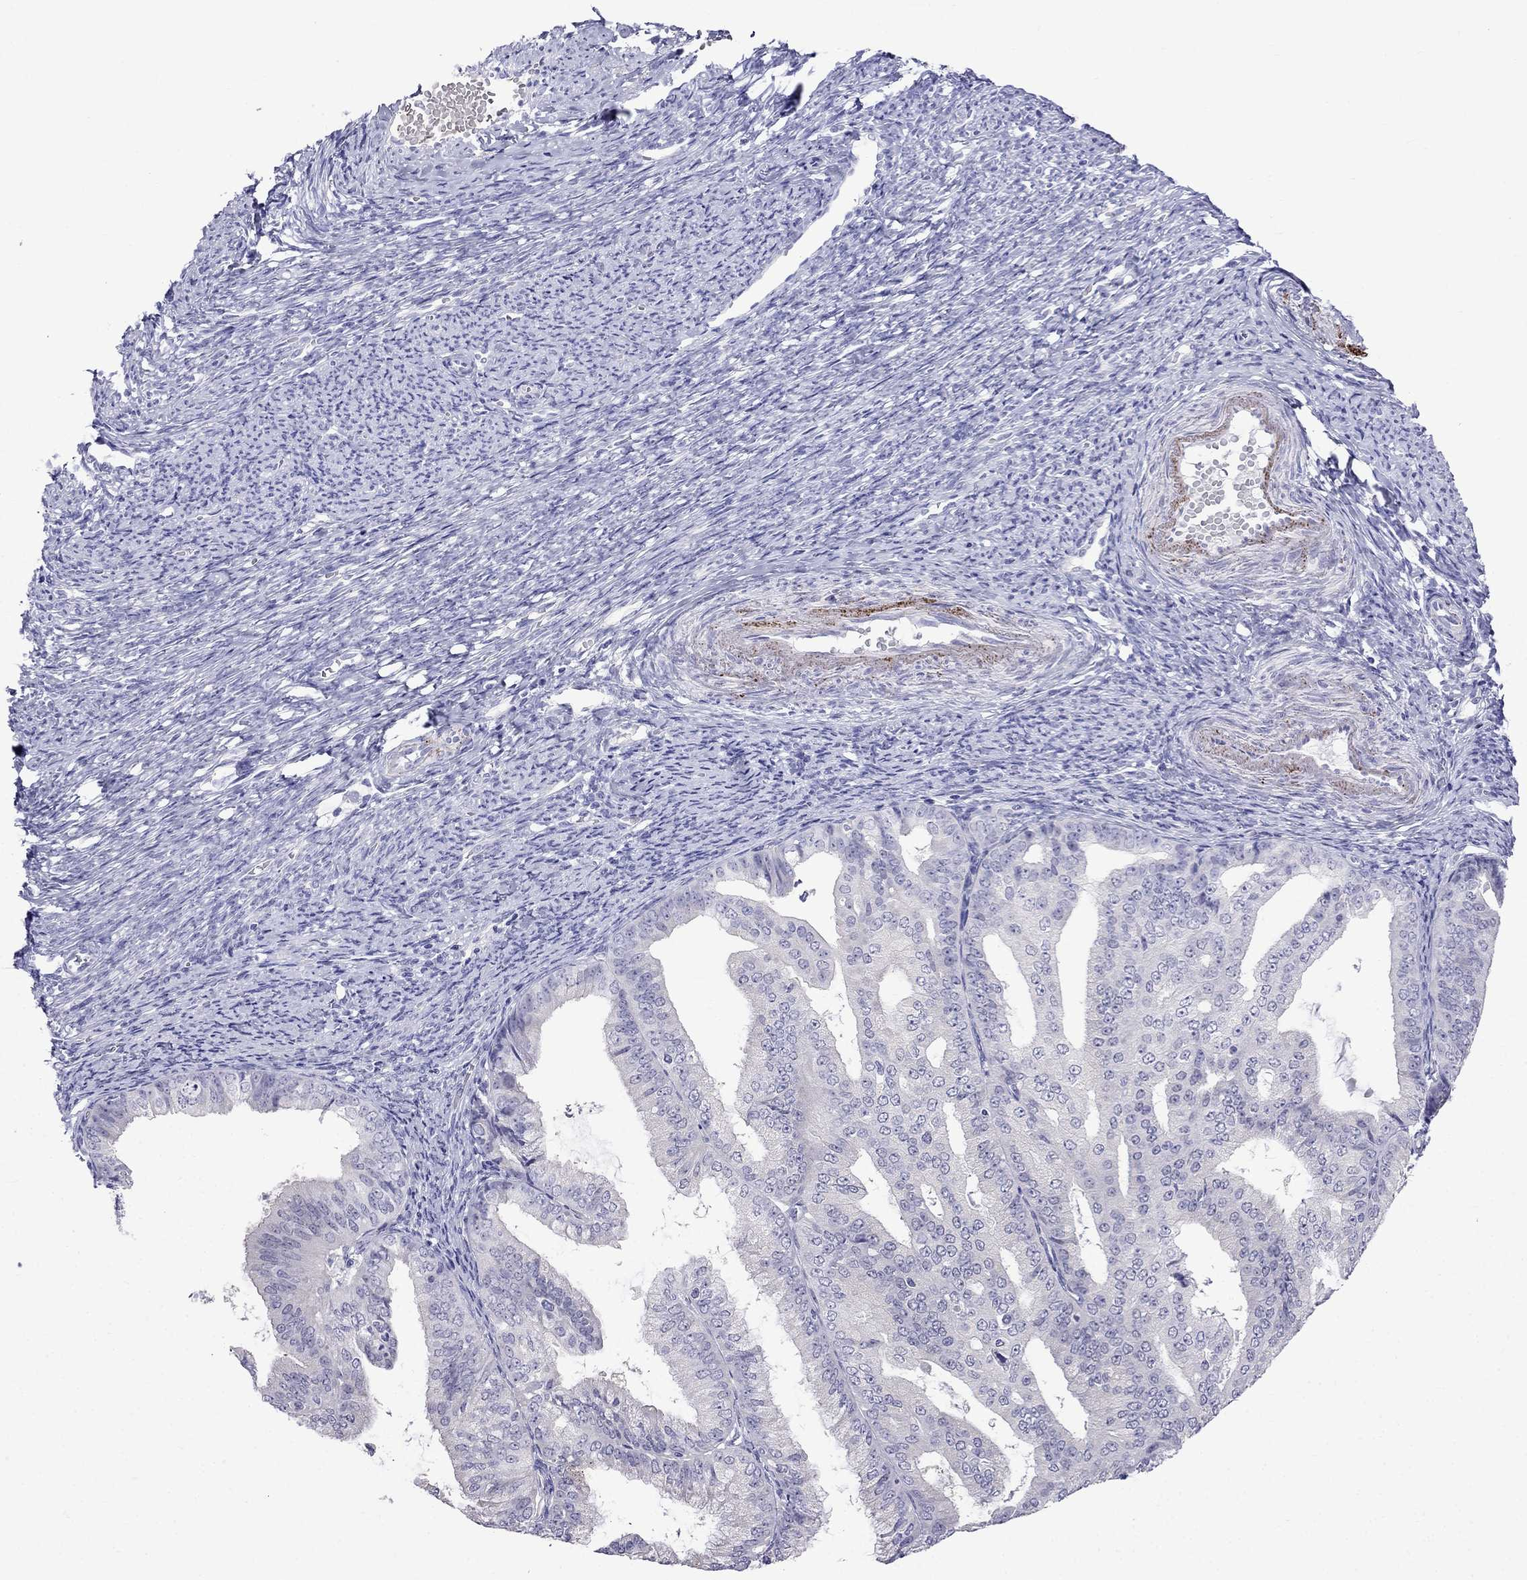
{"staining": {"intensity": "negative", "quantity": "none", "location": "none"}, "tissue": "endometrial cancer", "cell_type": "Tumor cells", "image_type": "cancer", "snomed": [{"axis": "morphology", "description": "Adenocarcinoma, NOS"}, {"axis": "topography", "description": "Endometrium"}], "caption": "Tumor cells show no significant staining in adenocarcinoma (endometrial).", "gene": "MGP", "patient": {"sex": "female", "age": 63}}